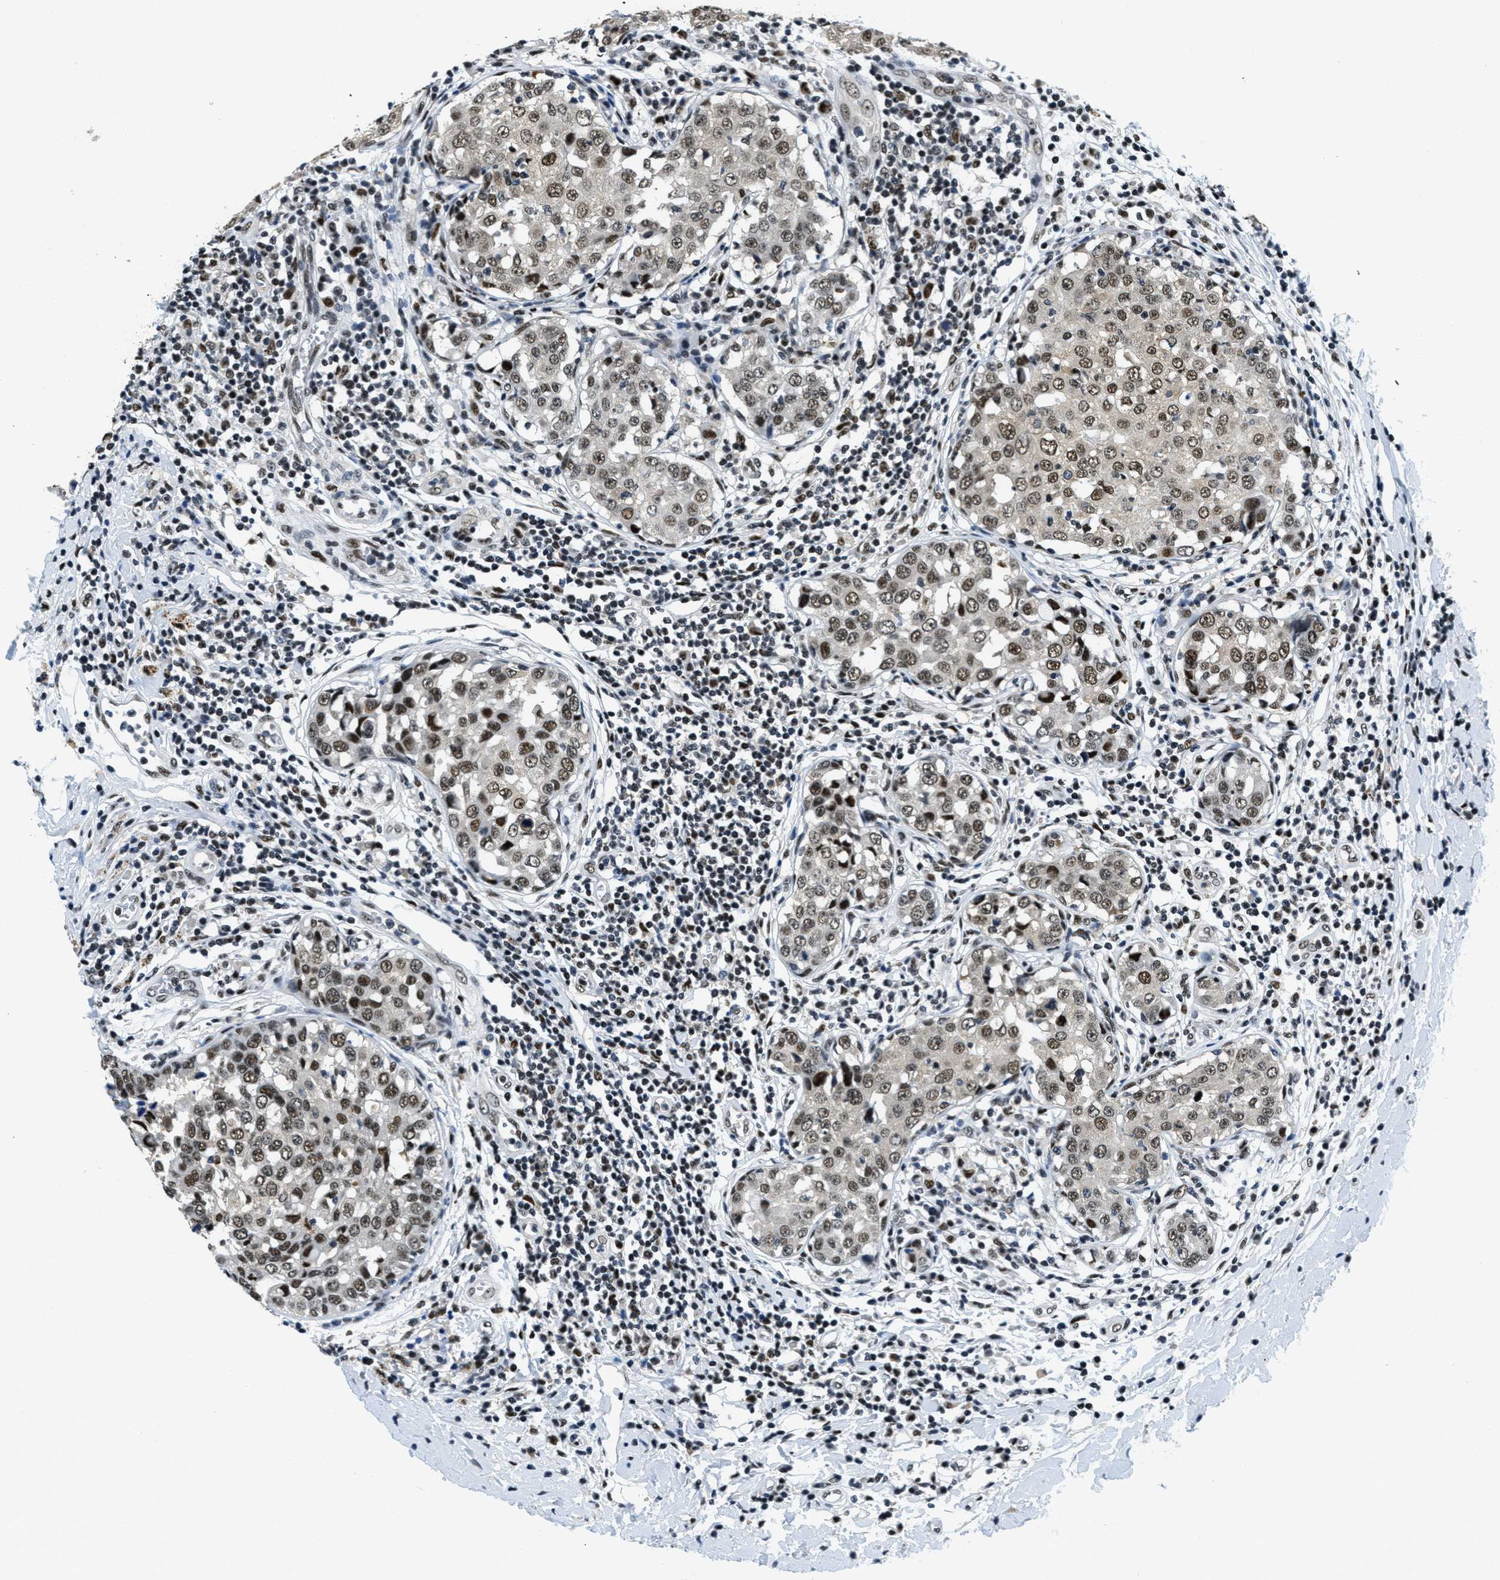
{"staining": {"intensity": "moderate", "quantity": ">75%", "location": "nuclear"}, "tissue": "breast cancer", "cell_type": "Tumor cells", "image_type": "cancer", "snomed": [{"axis": "morphology", "description": "Duct carcinoma"}, {"axis": "topography", "description": "Breast"}], "caption": "Immunohistochemical staining of human breast cancer displays medium levels of moderate nuclear expression in about >75% of tumor cells.", "gene": "SSB", "patient": {"sex": "female", "age": 27}}